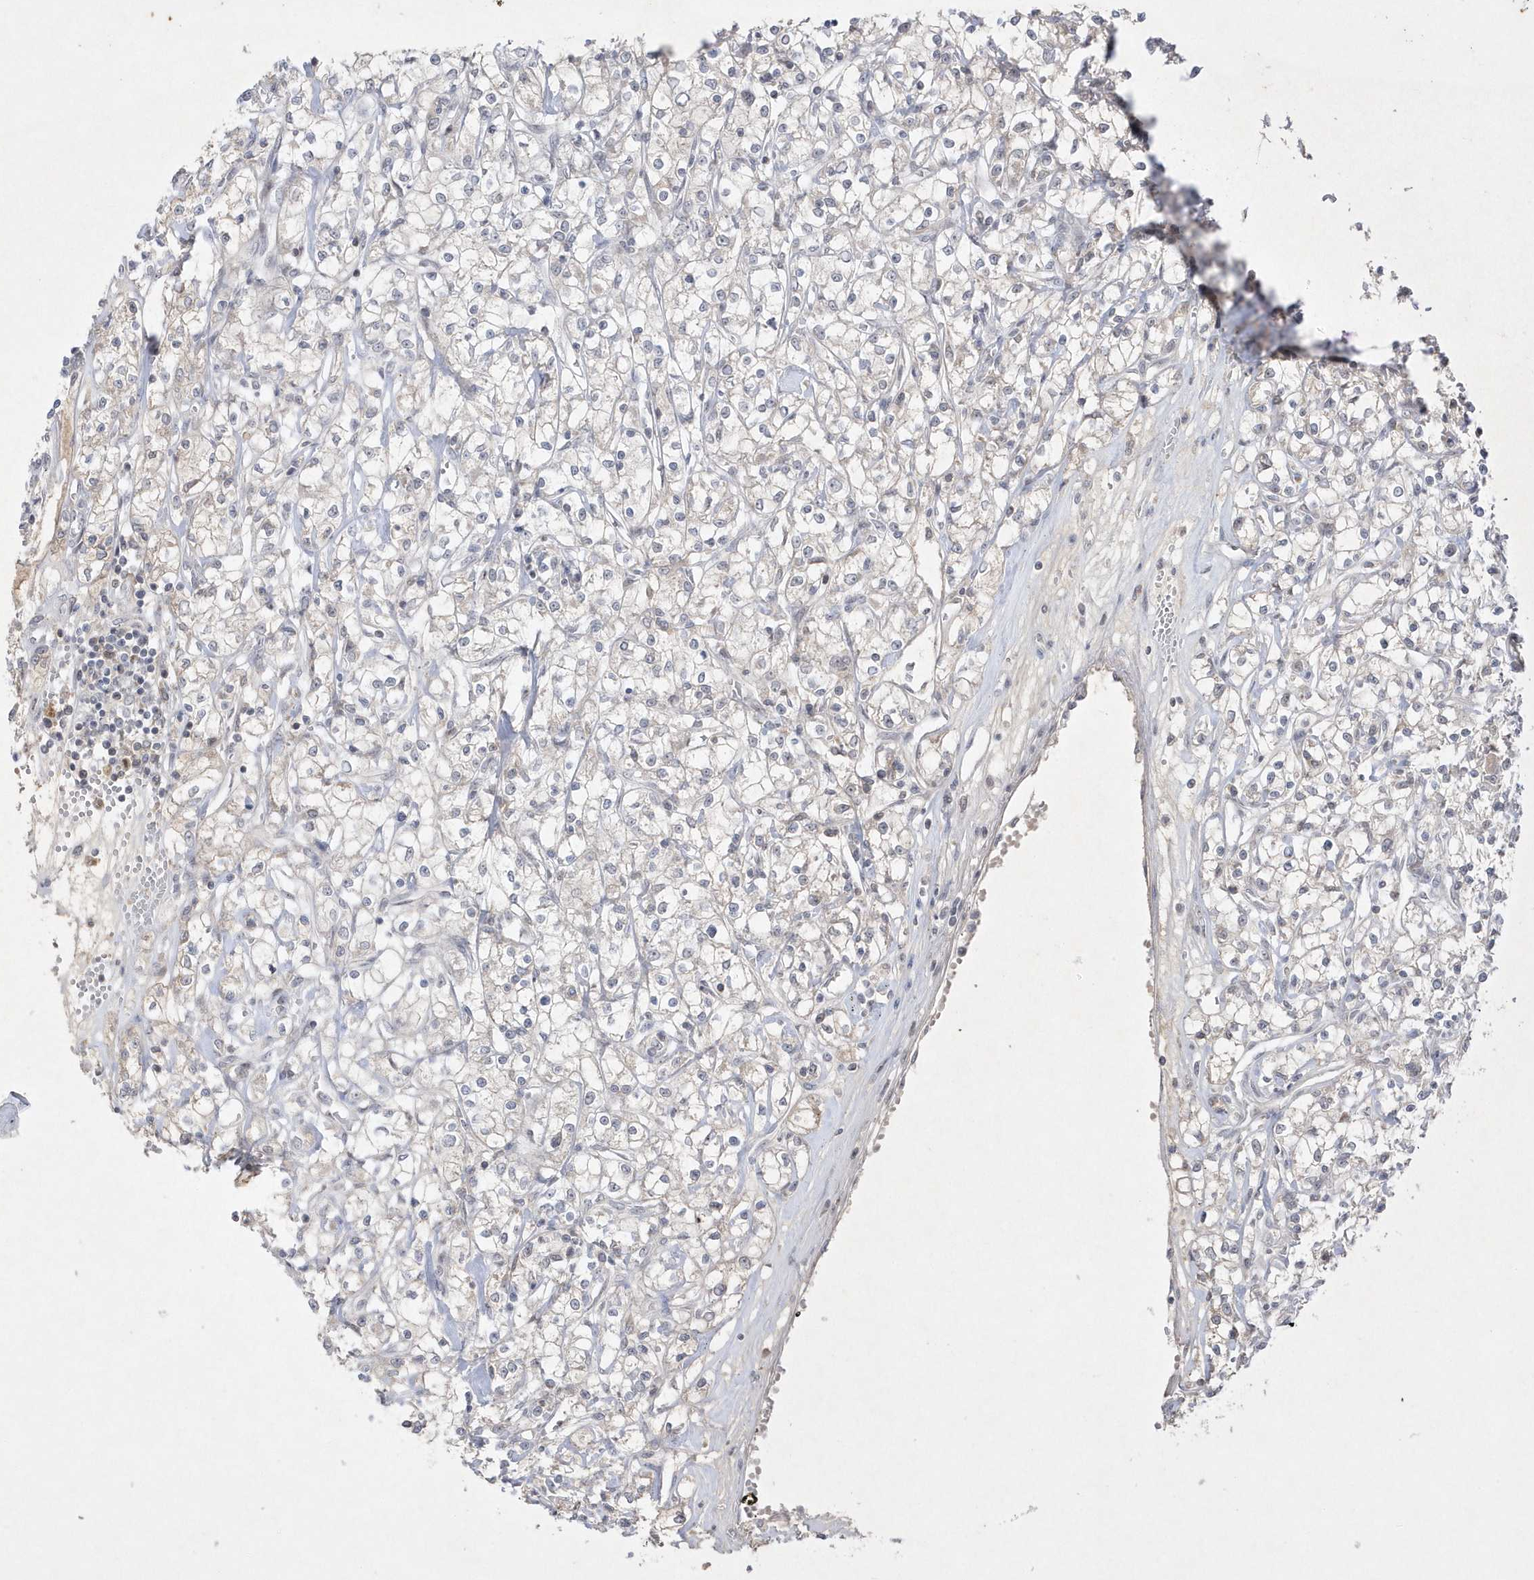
{"staining": {"intensity": "negative", "quantity": "none", "location": "none"}, "tissue": "renal cancer", "cell_type": "Tumor cells", "image_type": "cancer", "snomed": [{"axis": "morphology", "description": "Adenocarcinoma, NOS"}, {"axis": "topography", "description": "Kidney"}], "caption": "This is a image of IHC staining of adenocarcinoma (renal), which shows no staining in tumor cells.", "gene": "CPSF3", "patient": {"sex": "female", "age": 59}}